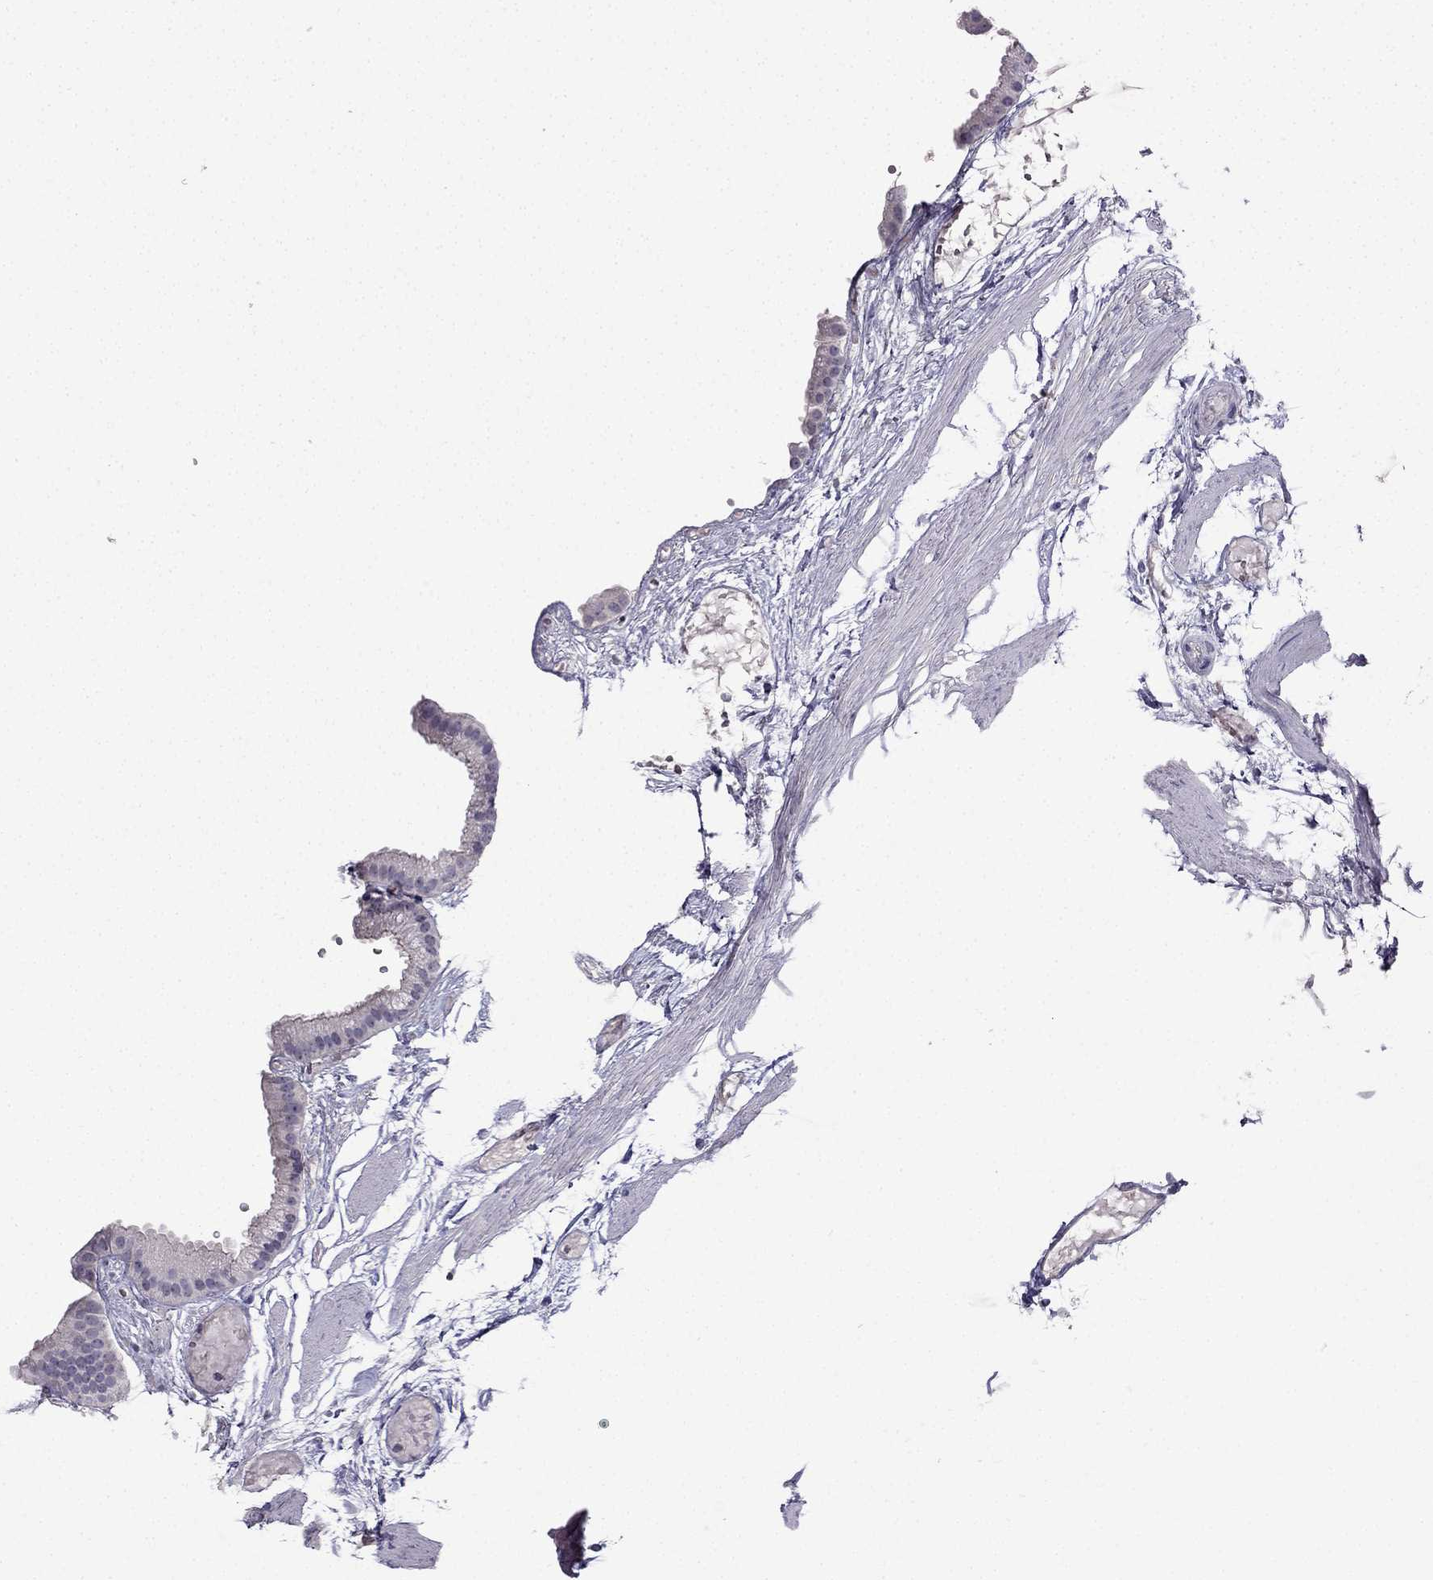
{"staining": {"intensity": "negative", "quantity": "none", "location": "none"}, "tissue": "gallbladder", "cell_type": "Glandular cells", "image_type": "normal", "snomed": [{"axis": "morphology", "description": "Normal tissue, NOS"}, {"axis": "topography", "description": "Gallbladder"}], "caption": "The histopathology image shows no significant staining in glandular cells of gallbladder. The staining was performed using DAB (3,3'-diaminobenzidine) to visualize the protein expression in brown, while the nuclei were stained in blue with hematoxylin (Magnification: 20x).", "gene": "UHRF1", "patient": {"sex": "female", "age": 45}}